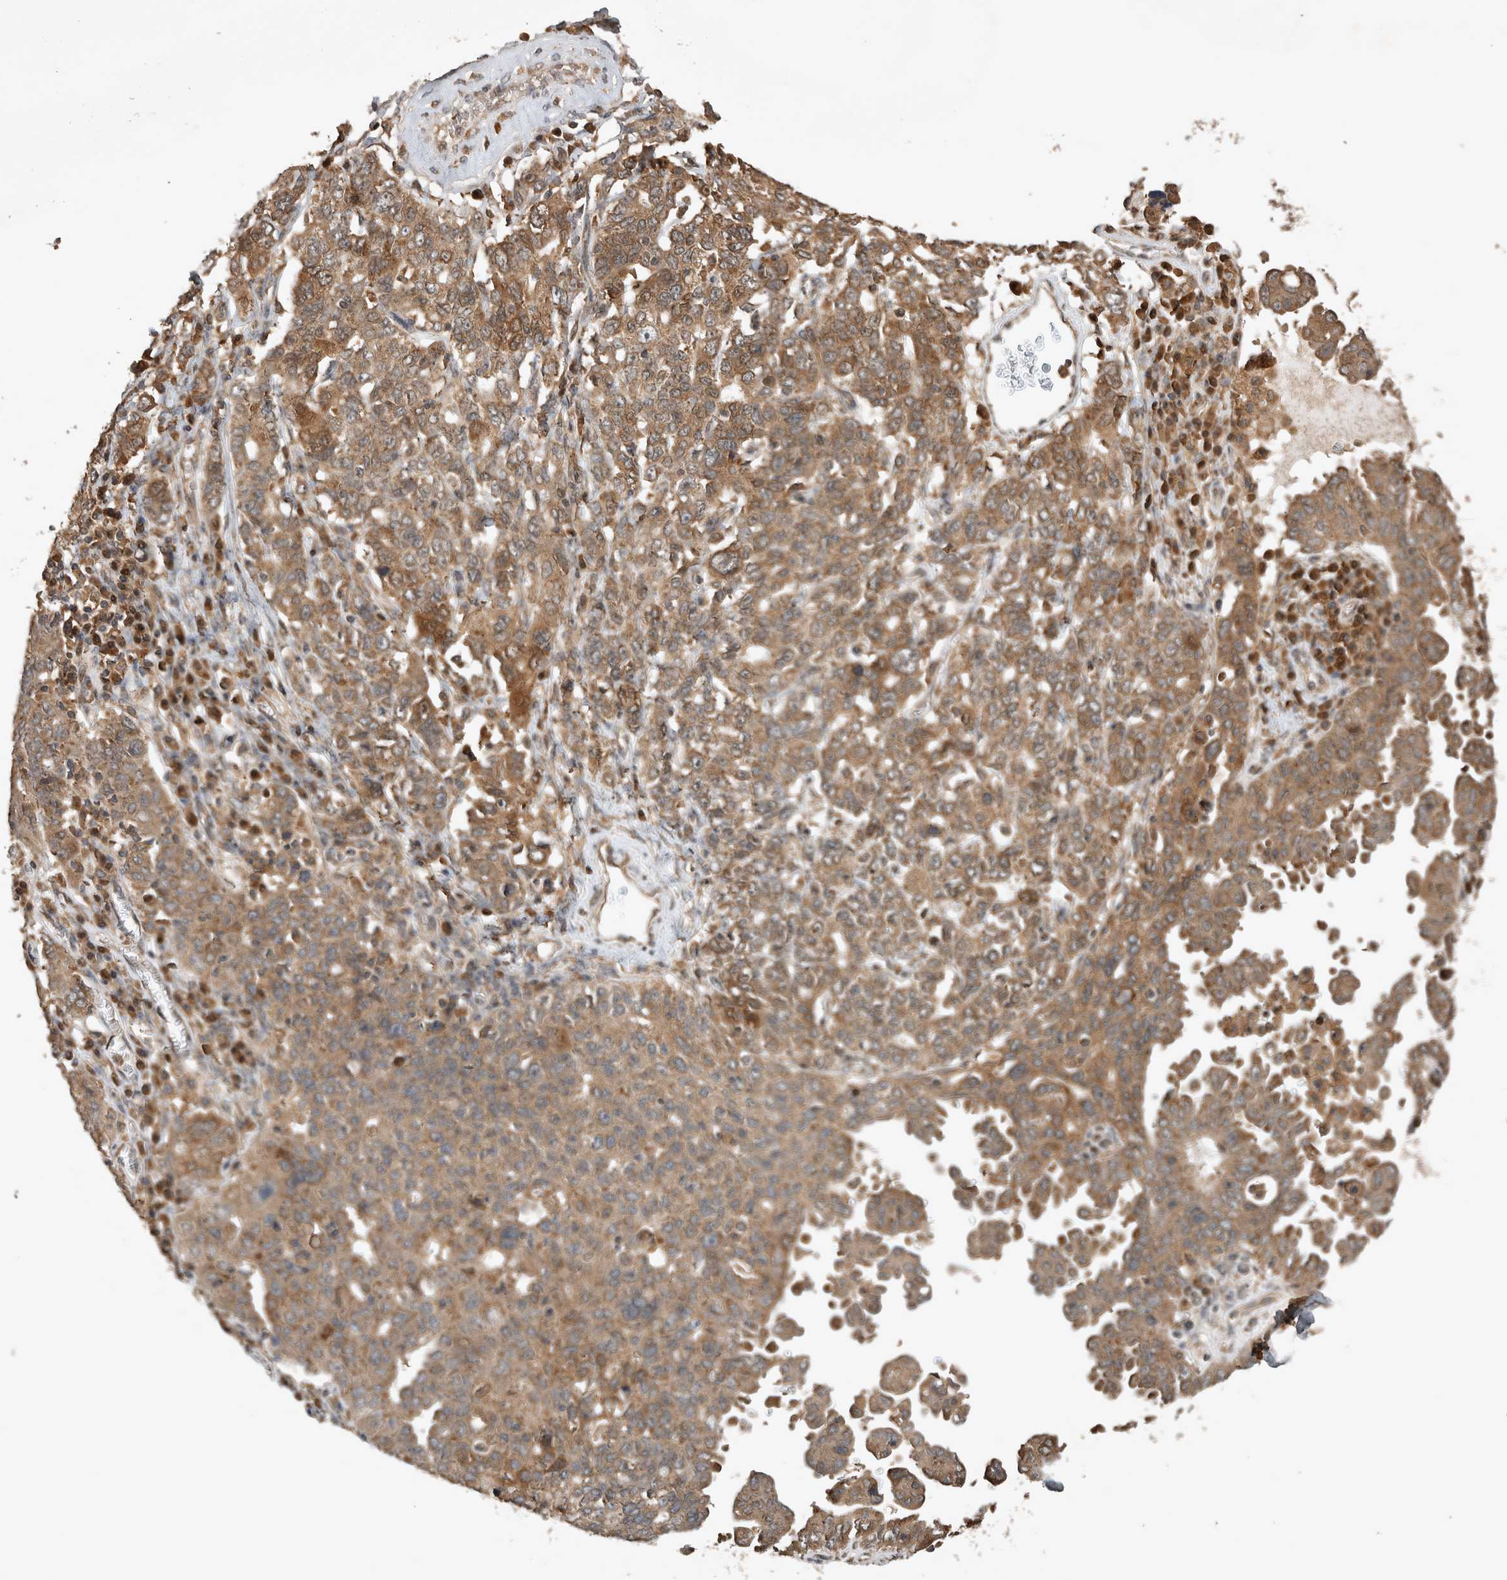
{"staining": {"intensity": "moderate", "quantity": ">75%", "location": "cytoplasmic/membranous"}, "tissue": "ovarian cancer", "cell_type": "Tumor cells", "image_type": "cancer", "snomed": [{"axis": "morphology", "description": "Carcinoma, endometroid"}, {"axis": "topography", "description": "Ovary"}], "caption": "Immunohistochemistry (DAB) staining of human ovarian endometroid carcinoma shows moderate cytoplasmic/membranous protein positivity in approximately >75% of tumor cells.", "gene": "OTUD7B", "patient": {"sex": "female", "age": 62}}